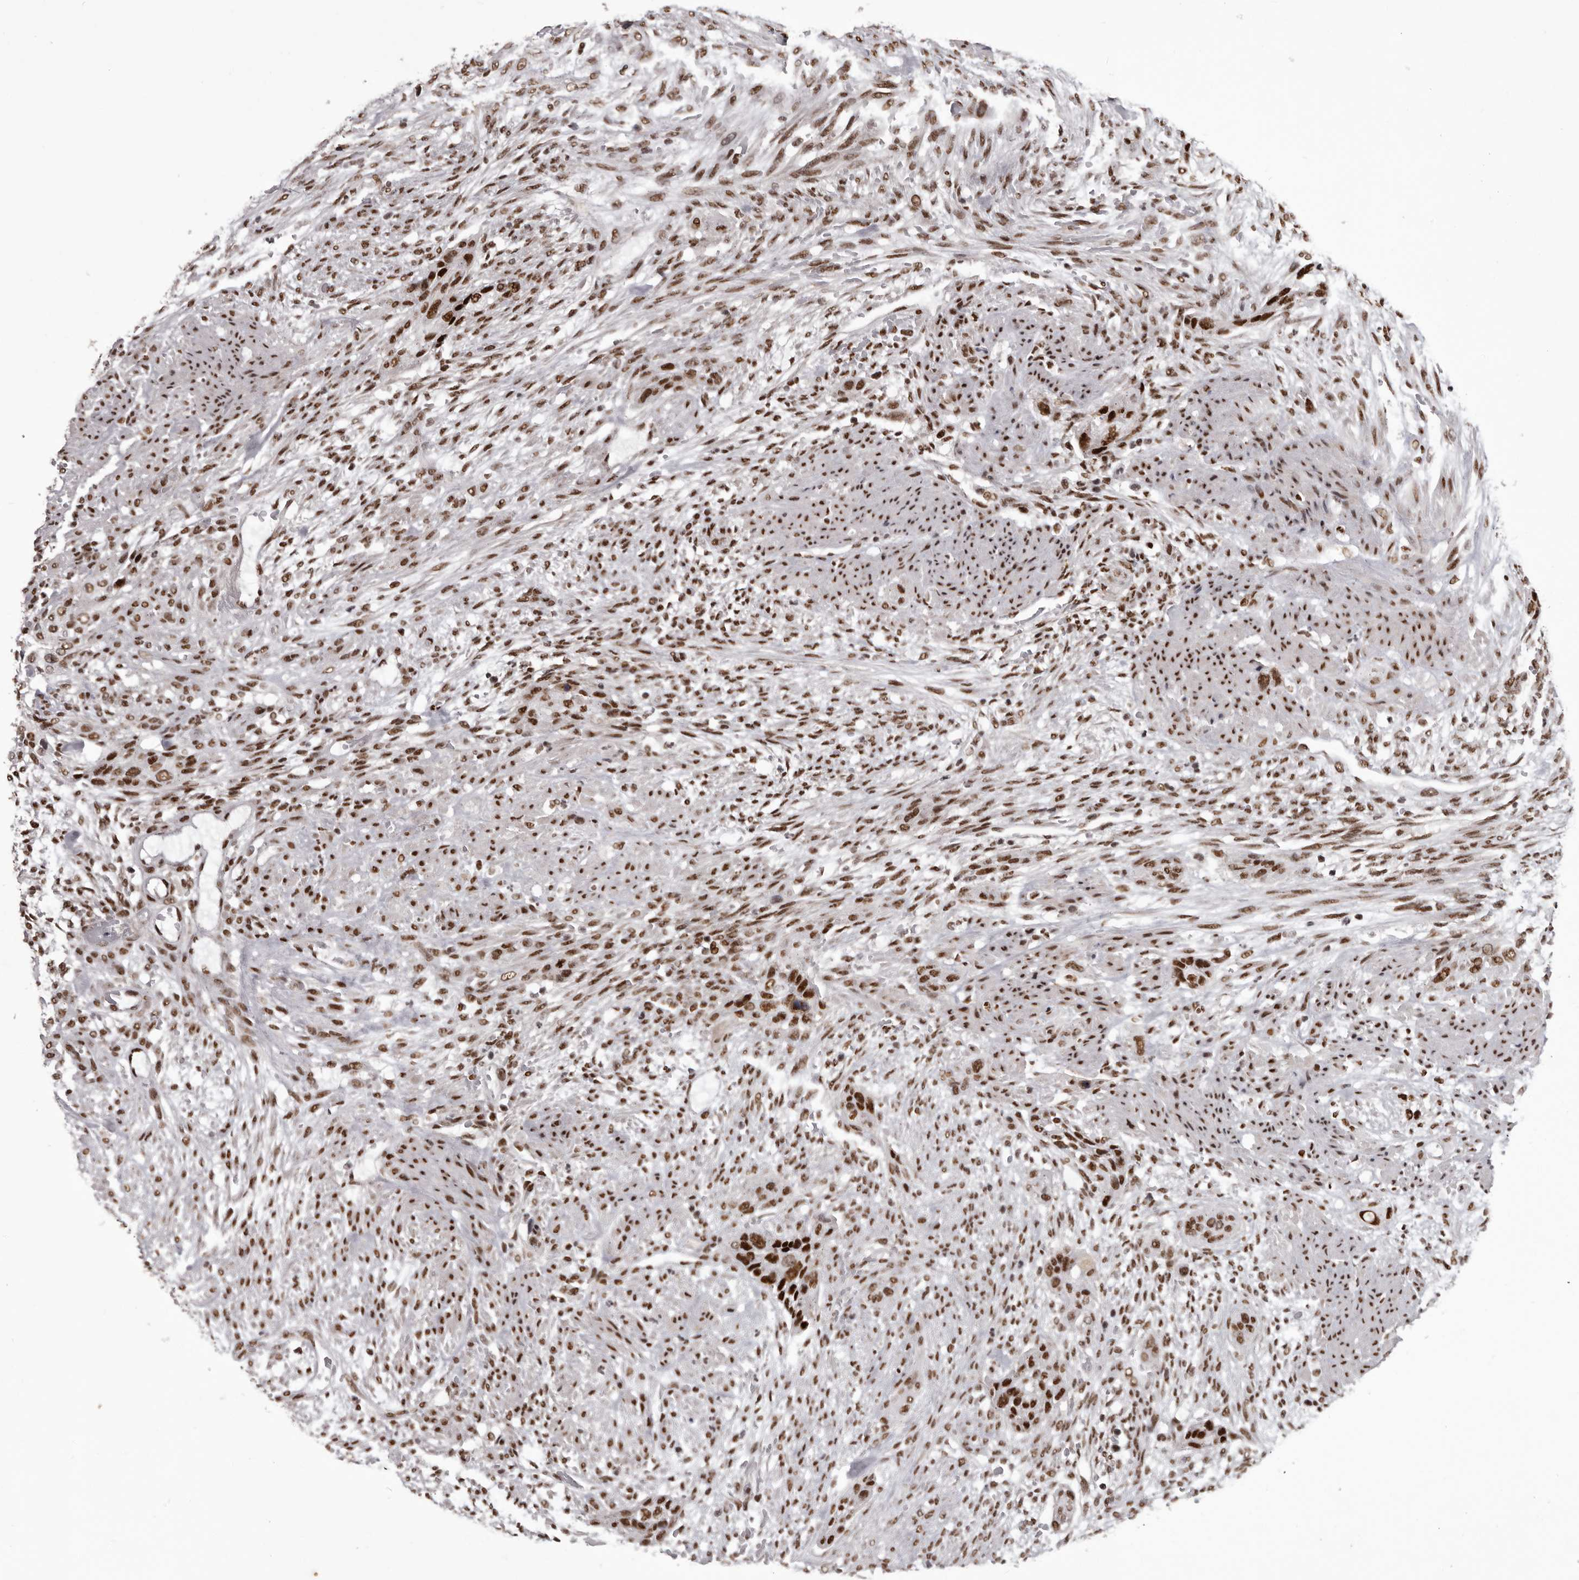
{"staining": {"intensity": "strong", "quantity": ">75%", "location": "nuclear"}, "tissue": "urothelial cancer", "cell_type": "Tumor cells", "image_type": "cancer", "snomed": [{"axis": "morphology", "description": "Urothelial carcinoma, High grade"}, {"axis": "topography", "description": "Urinary bladder"}], "caption": "There is high levels of strong nuclear positivity in tumor cells of urothelial cancer, as demonstrated by immunohistochemical staining (brown color).", "gene": "NUMA1", "patient": {"sex": "male", "age": 35}}